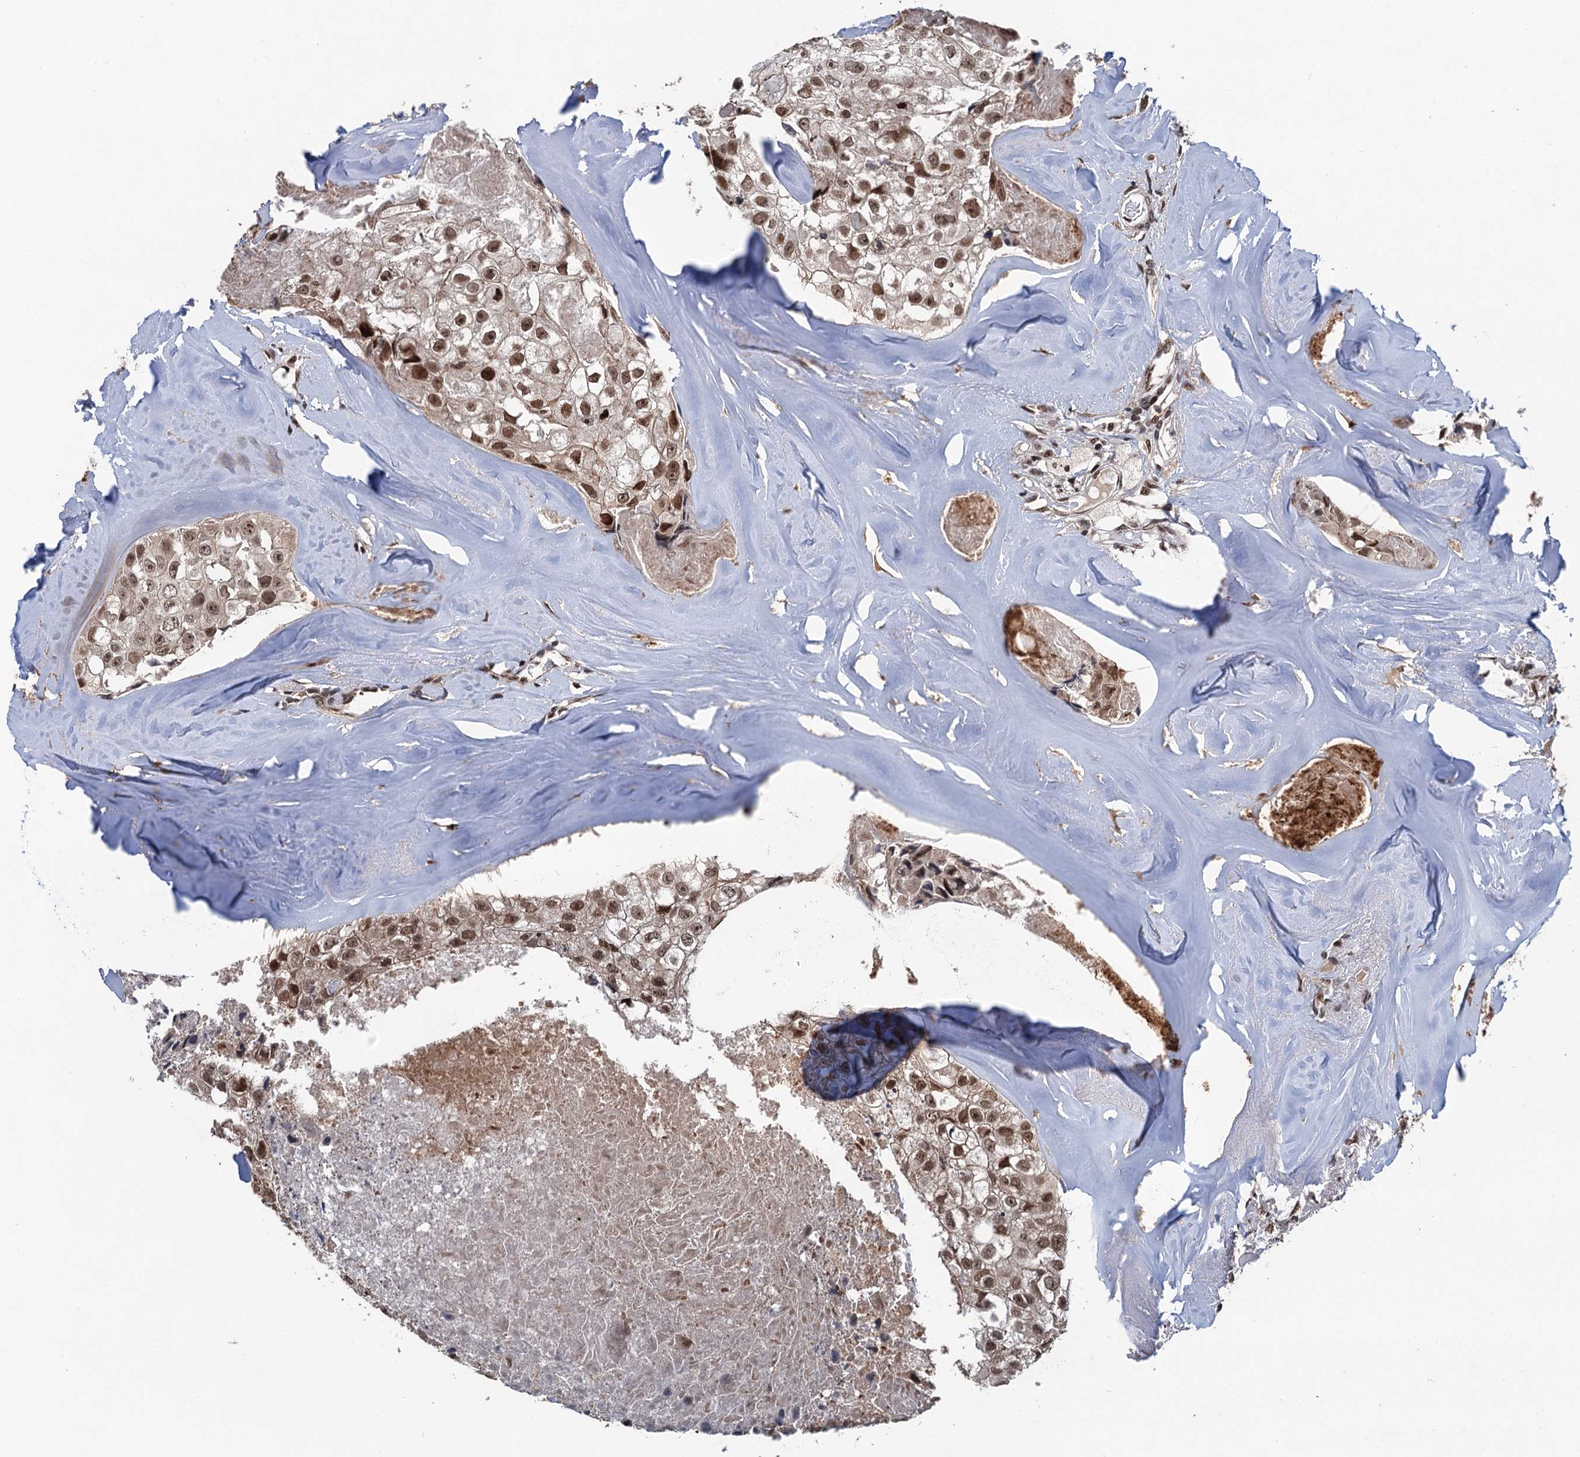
{"staining": {"intensity": "moderate", "quantity": ">75%", "location": "cytoplasmic/membranous,nuclear"}, "tissue": "head and neck cancer", "cell_type": "Tumor cells", "image_type": "cancer", "snomed": [{"axis": "morphology", "description": "Adenocarcinoma, NOS"}, {"axis": "morphology", "description": "Adenocarcinoma, metastatic, NOS"}, {"axis": "topography", "description": "Head-Neck"}], "caption": "Immunohistochemical staining of human head and neck cancer shows medium levels of moderate cytoplasmic/membranous and nuclear protein expression in about >75% of tumor cells.", "gene": "RASSF4", "patient": {"sex": "male", "age": 75}}